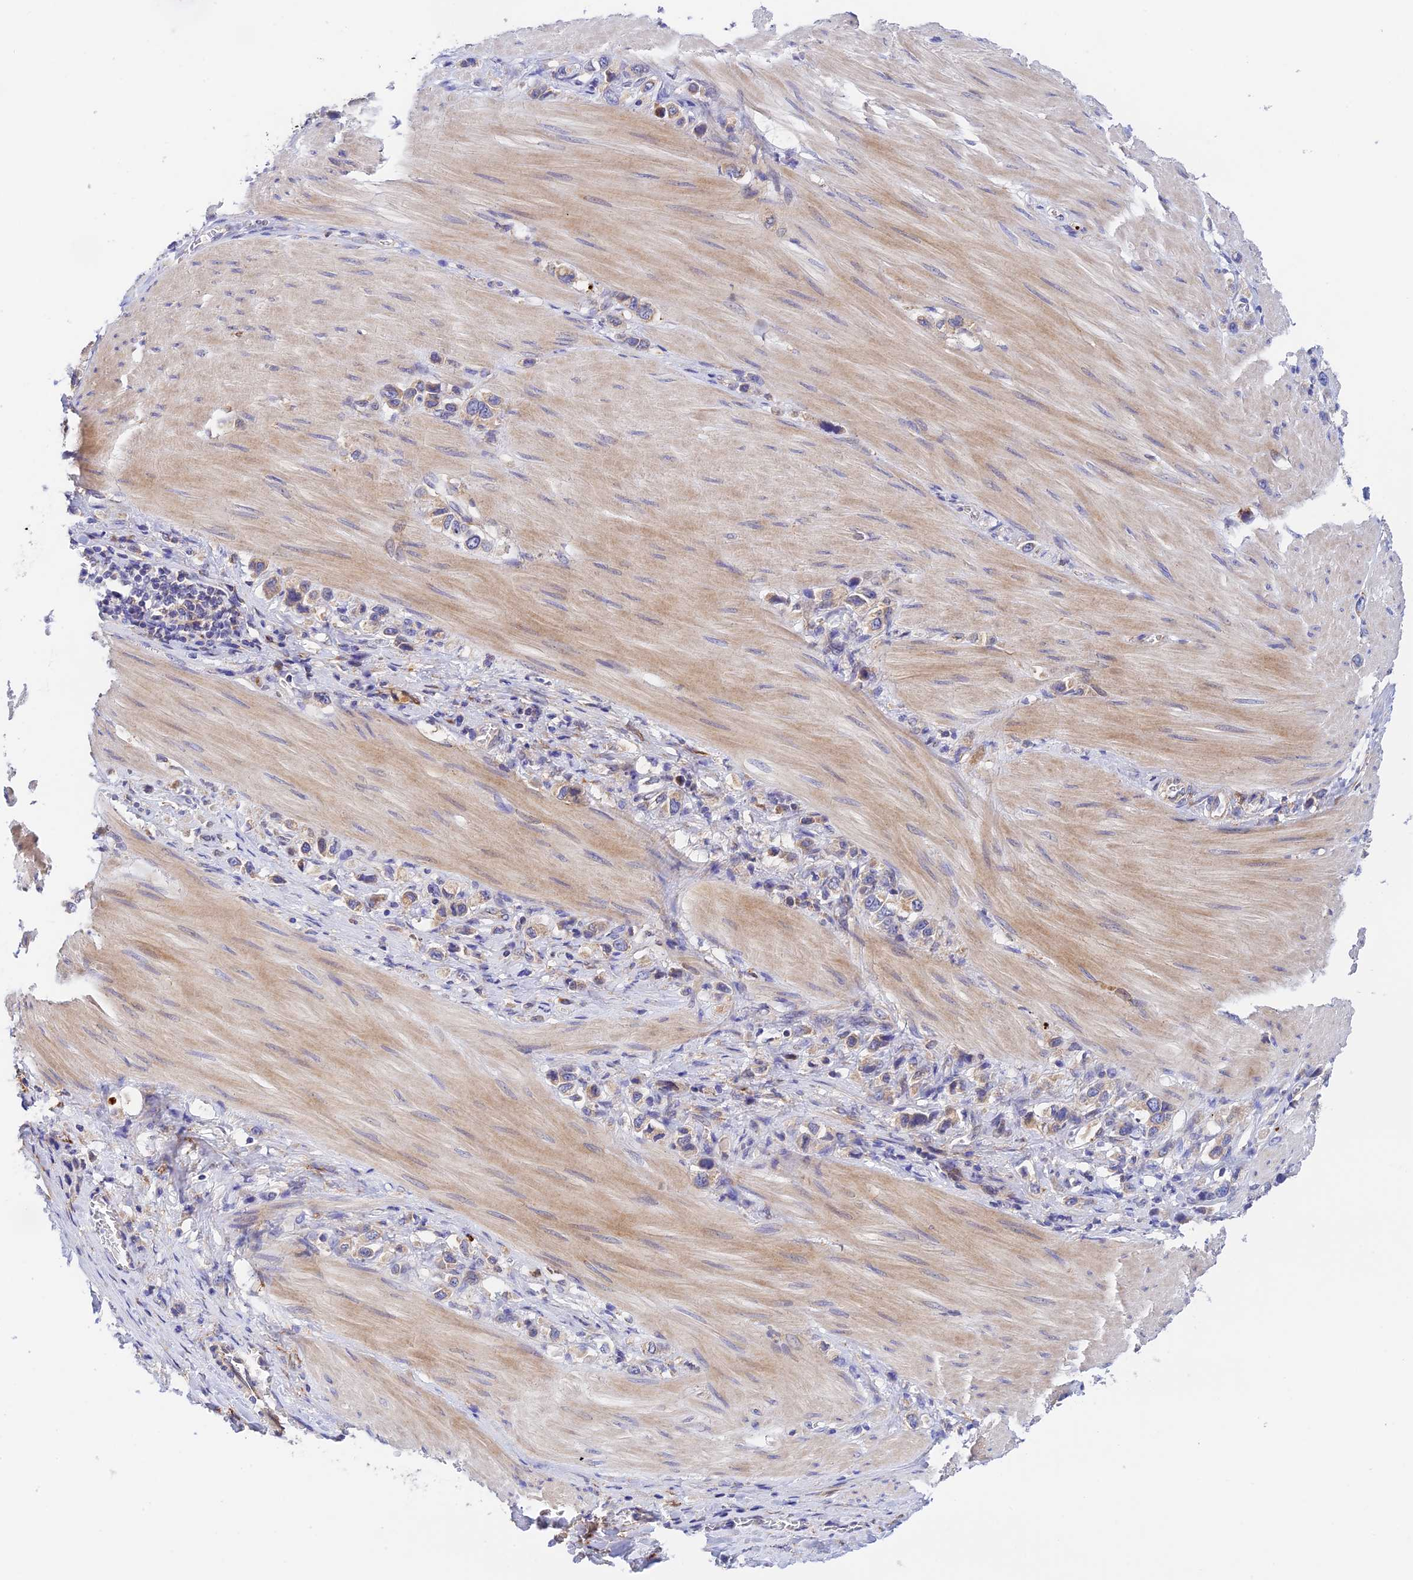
{"staining": {"intensity": "weak", "quantity": "<25%", "location": "cytoplasmic/membranous"}, "tissue": "stomach cancer", "cell_type": "Tumor cells", "image_type": "cancer", "snomed": [{"axis": "morphology", "description": "Adenocarcinoma, NOS"}, {"axis": "topography", "description": "Stomach"}], "caption": "An image of adenocarcinoma (stomach) stained for a protein exhibits no brown staining in tumor cells.", "gene": "RANBP6", "patient": {"sex": "female", "age": 65}}